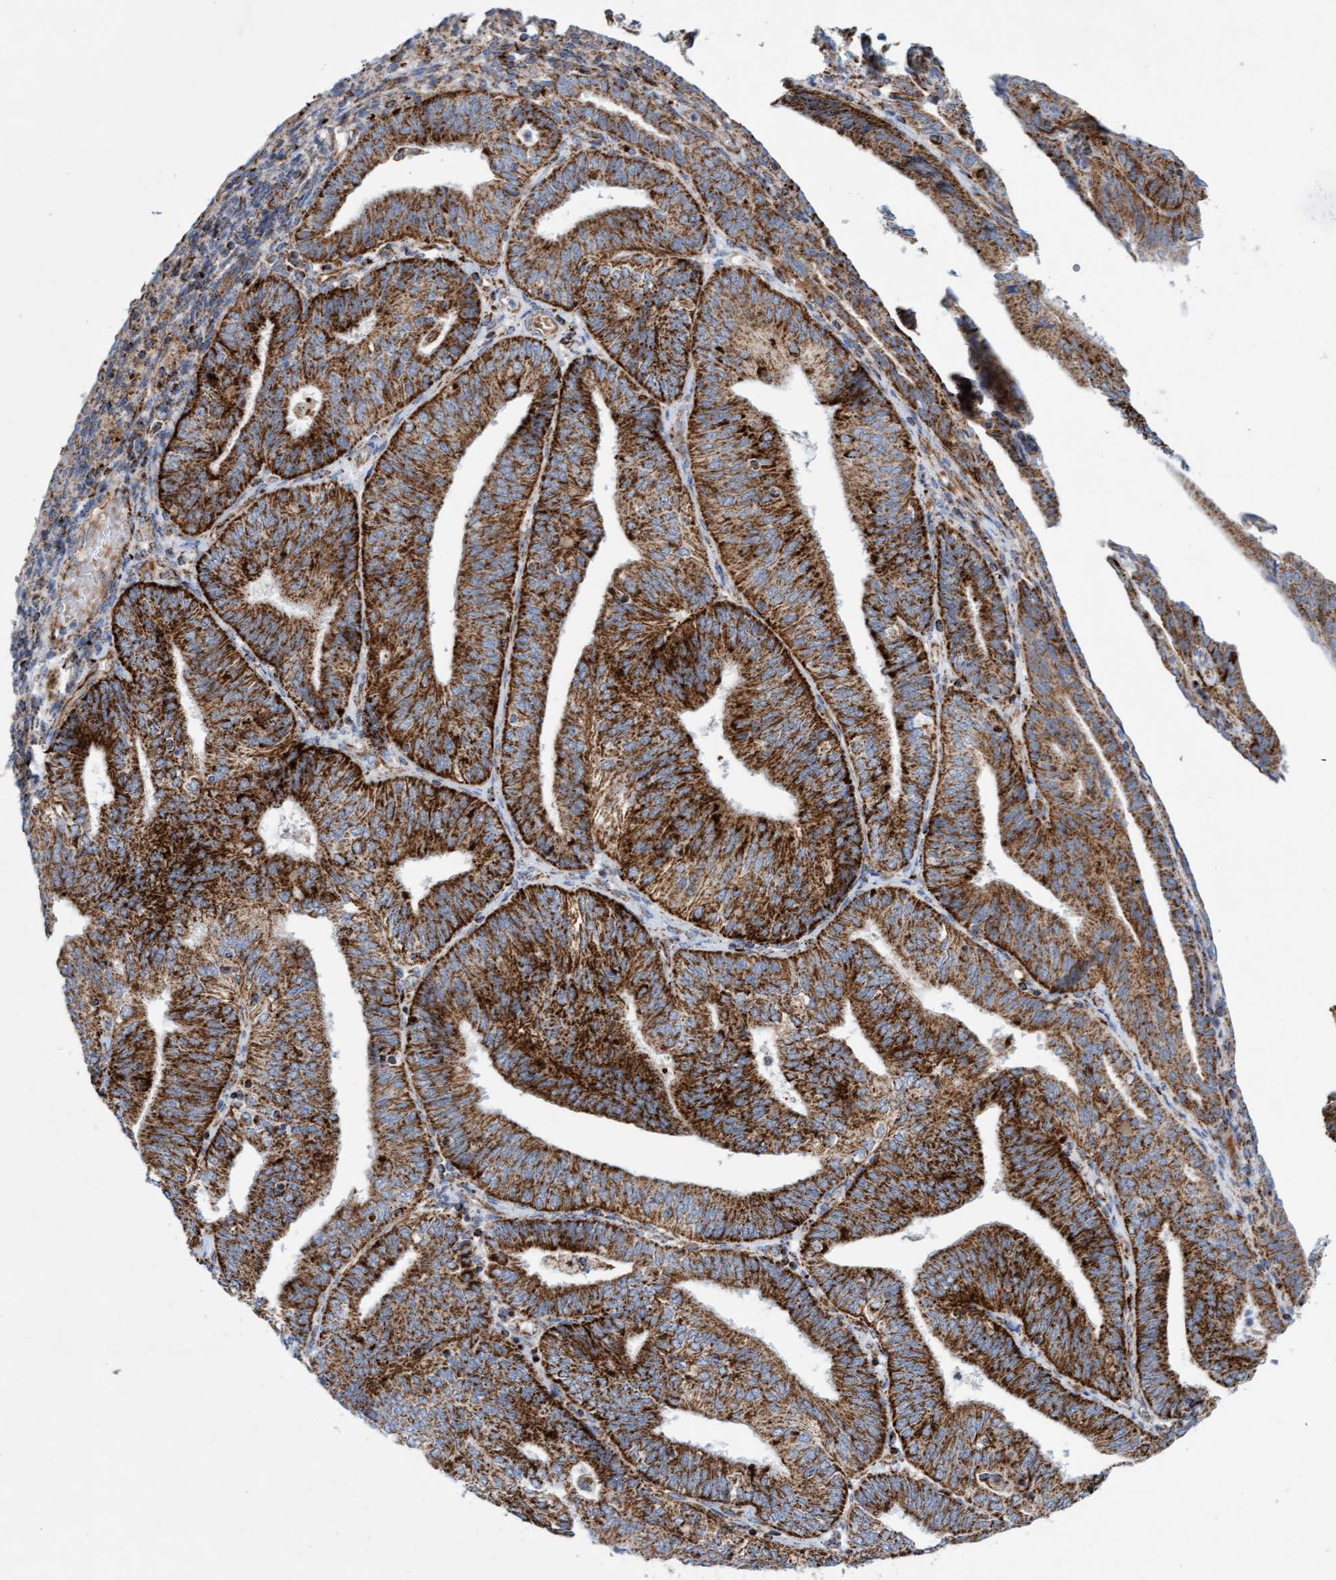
{"staining": {"intensity": "strong", "quantity": ">75%", "location": "cytoplasmic/membranous"}, "tissue": "endometrial cancer", "cell_type": "Tumor cells", "image_type": "cancer", "snomed": [{"axis": "morphology", "description": "Adenocarcinoma, NOS"}, {"axis": "topography", "description": "Endometrium"}], "caption": "About >75% of tumor cells in human adenocarcinoma (endometrial) demonstrate strong cytoplasmic/membranous protein positivity as visualized by brown immunohistochemical staining.", "gene": "GGTA1", "patient": {"sex": "female", "age": 58}}